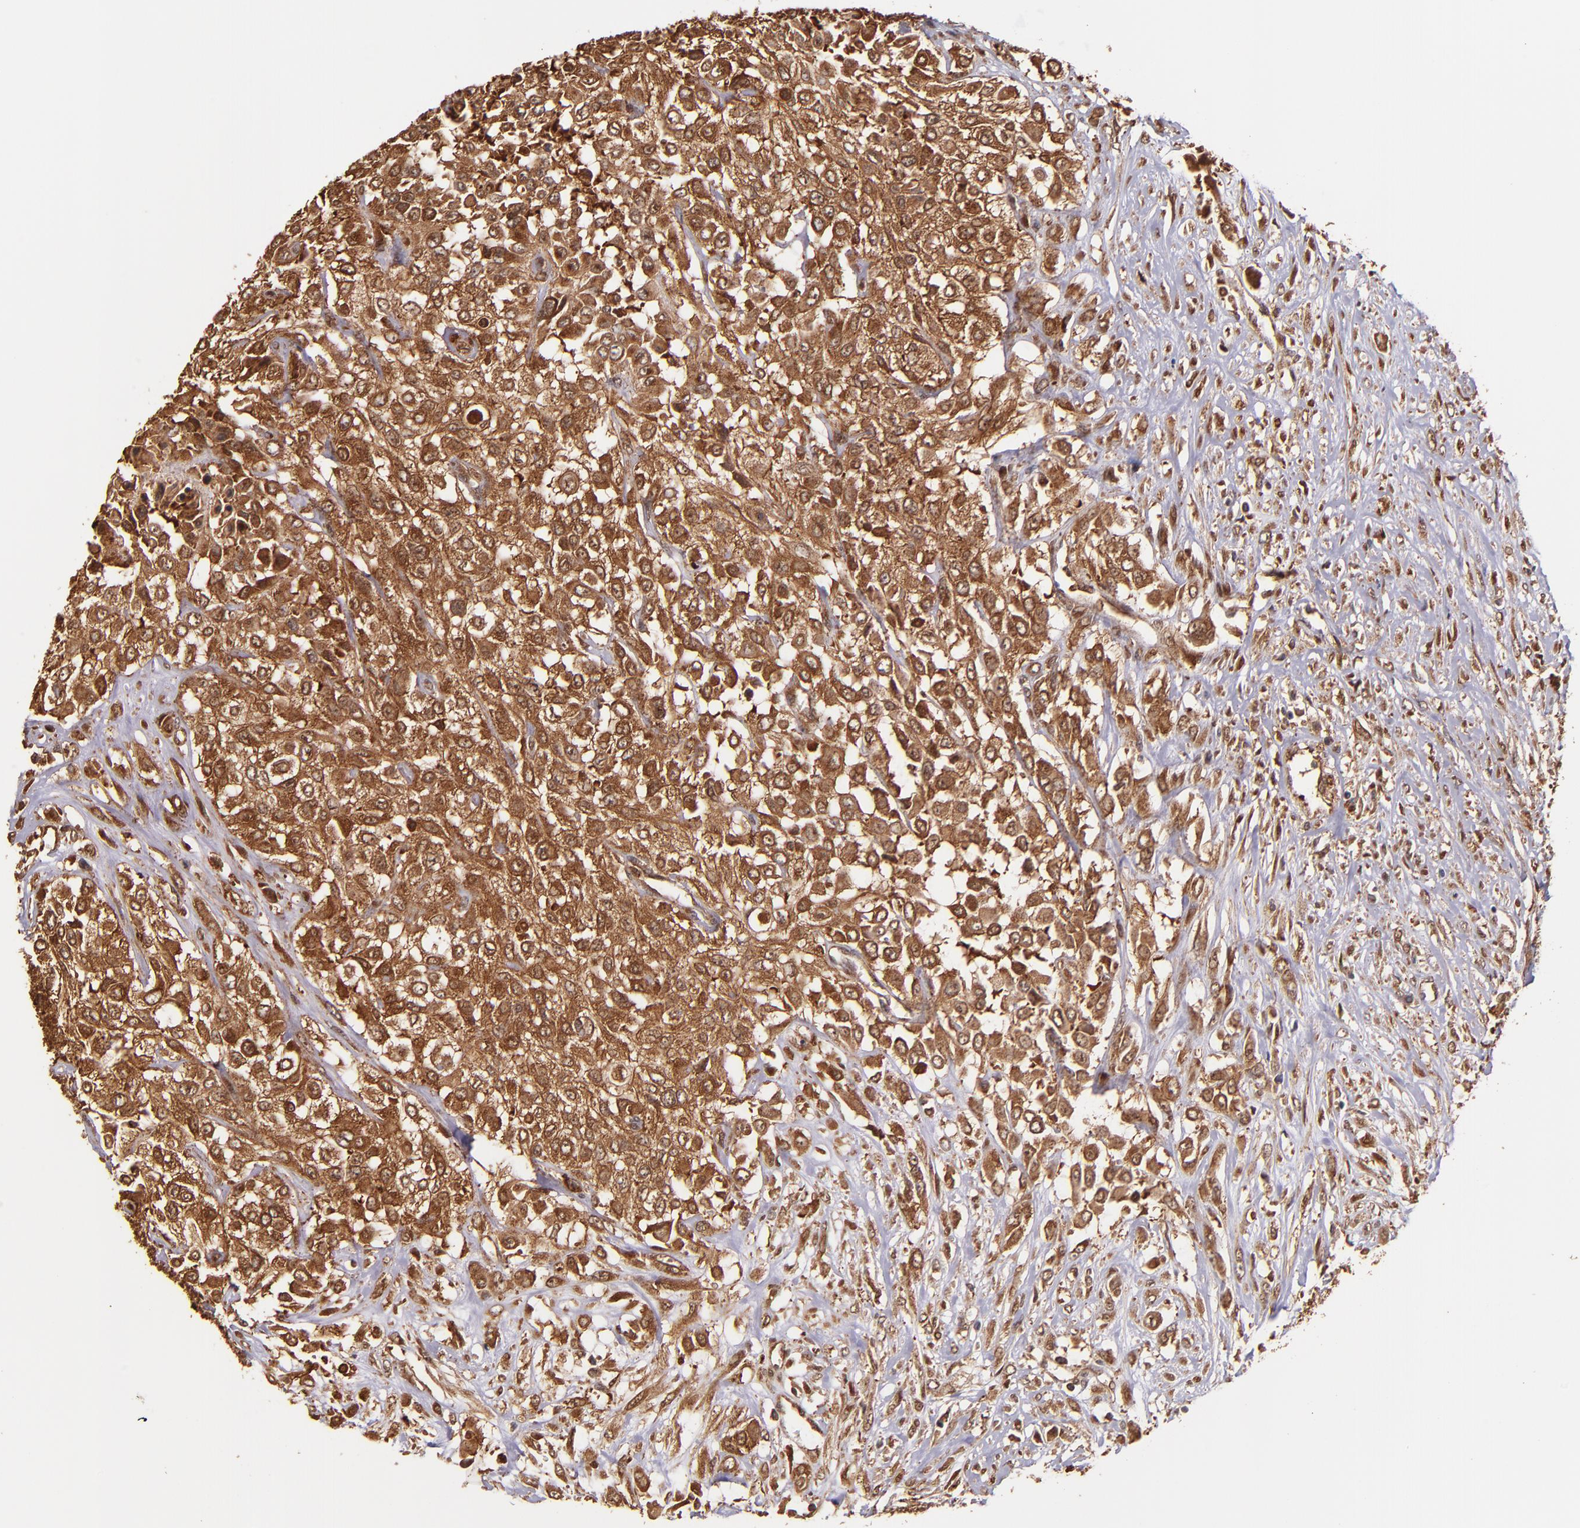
{"staining": {"intensity": "strong", "quantity": ">75%", "location": "cytoplasmic/membranous,nuclear"}, "tissue": "urothelial cancer", "cell_type": "Tumor cells", "image_type": "cancer", "snomed": [{"axis": "morphology", "description": "Urothelial carcinoma, High grade"}, {"axis": "topography", "description": "Urinary bladder"}], "caption": "Urothelial cancer stained for a protein (brown) reveals strong cytoplasmic/membranous and nuclear positive expression in approximately >75% of tumor cells.", "gene": "STX8", "patient": {"sex": "male", "age": 57}}